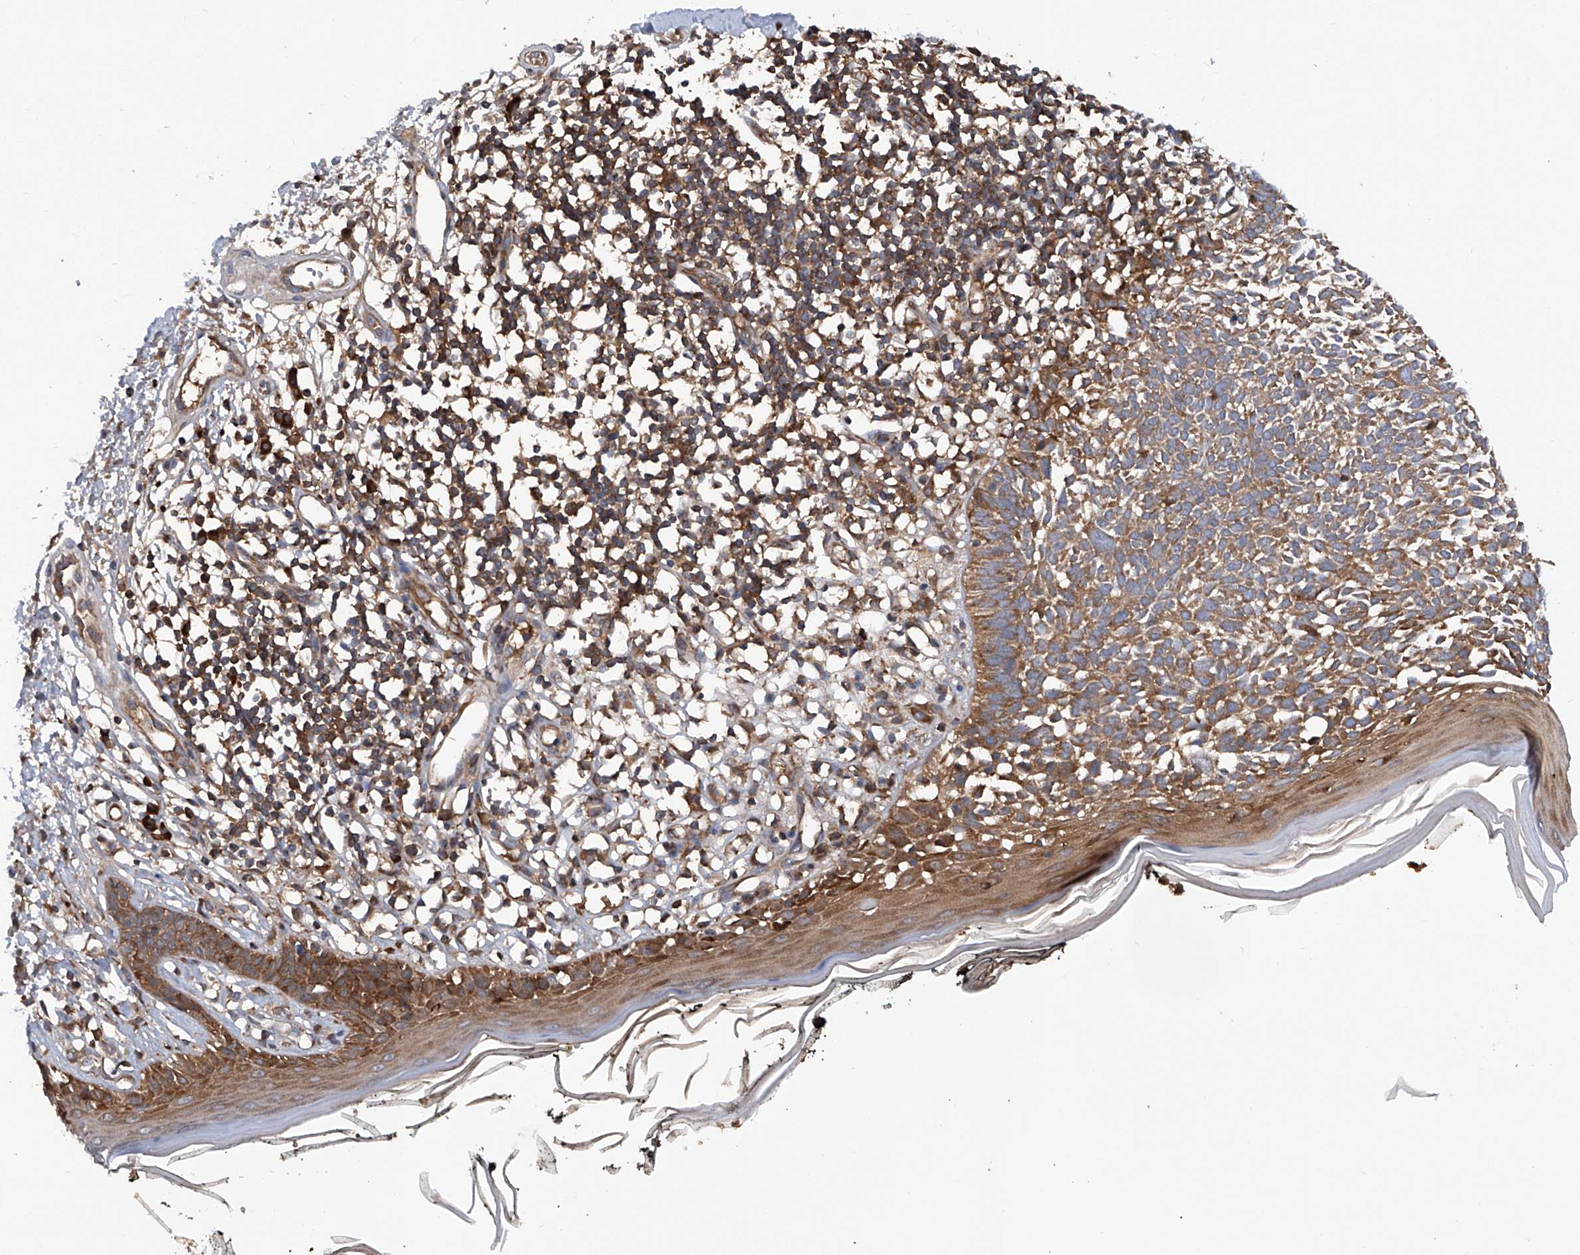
{"staining": {"intensity": "moderate", "quantity": ">75%", "location": "cytoplasmic/membranous"}, "tissue": "skin cancer", "cell_type": "Tumor cells", "image_type": "cancer", "snomed": [{"axis": "morphology", "description": "Basal cell carcinoma"}, {"axis": "topography", "description": "Skin"}], "caption": "A micrograph of skin cancer stained for a protein exhibits moderate cytoplasmic/membranous brown staining in tumor cells. The protein is stained brown, and the nuclei are stained in blue (DAB IHC with brightfield microscopy, high magnification).", "gene": "ASCC3", "patient": {"sex": "female", "age": 64}}